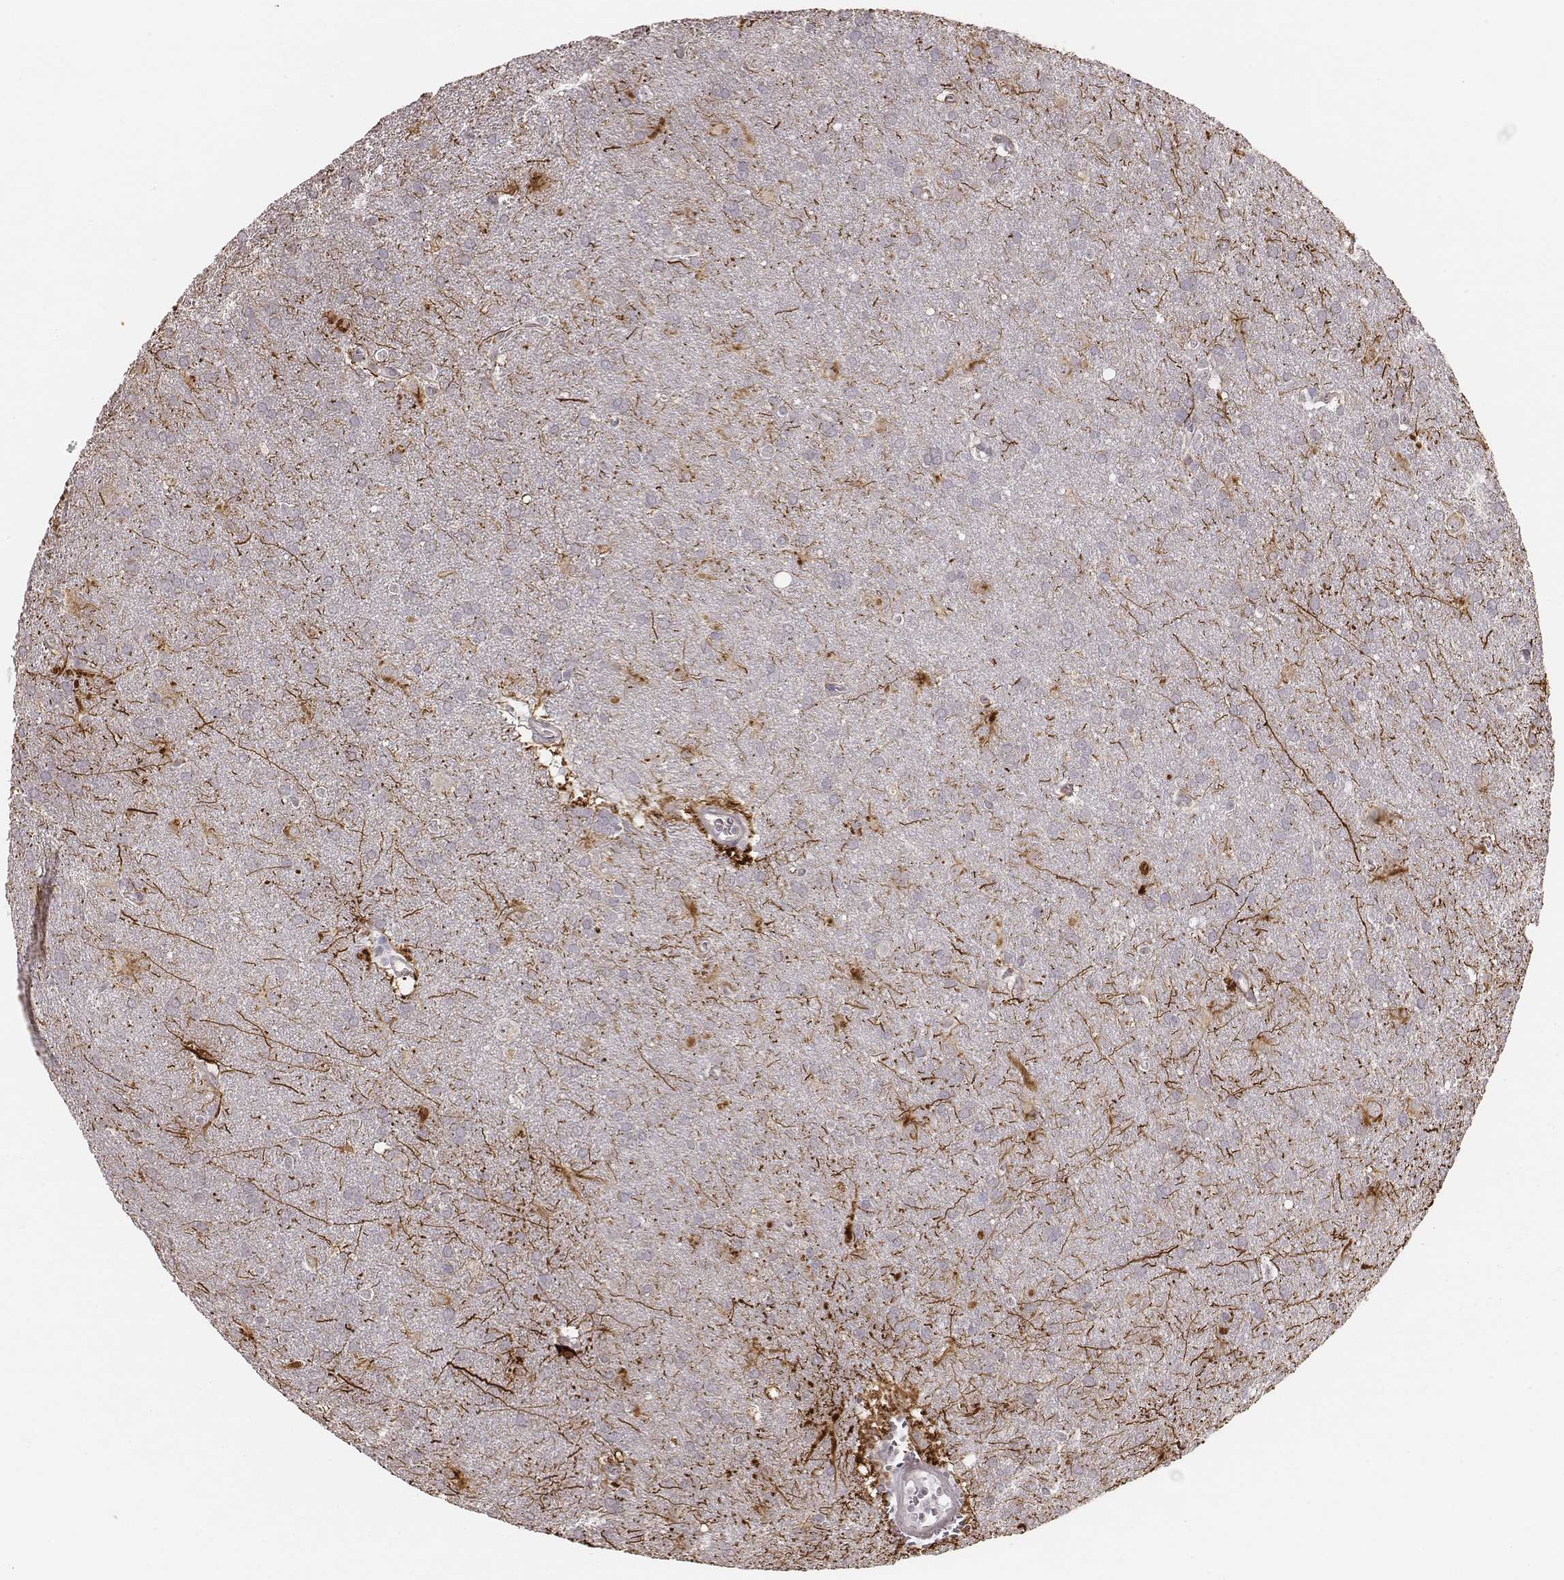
{"staining": {"intensity": "negative", "quantity": "none", "location": "none"}, "tissue": "glioma", "cell_type": "Tumor cells", "image_type": "cancer", "snomed": [{"axis": "morphology", "description": "Glioma, malignant, Low grade"}, {"axis": "topography", "description": "Brain"}], "caption": "Tumor cells are negative for brown protein staining in low-grade glioma (malignant). (DAB immunohistochemistry visualized using brightfield microscopy, high magnification).", "gene": "SLC7A4", "patient": {"sex": "male", "age": 58}}